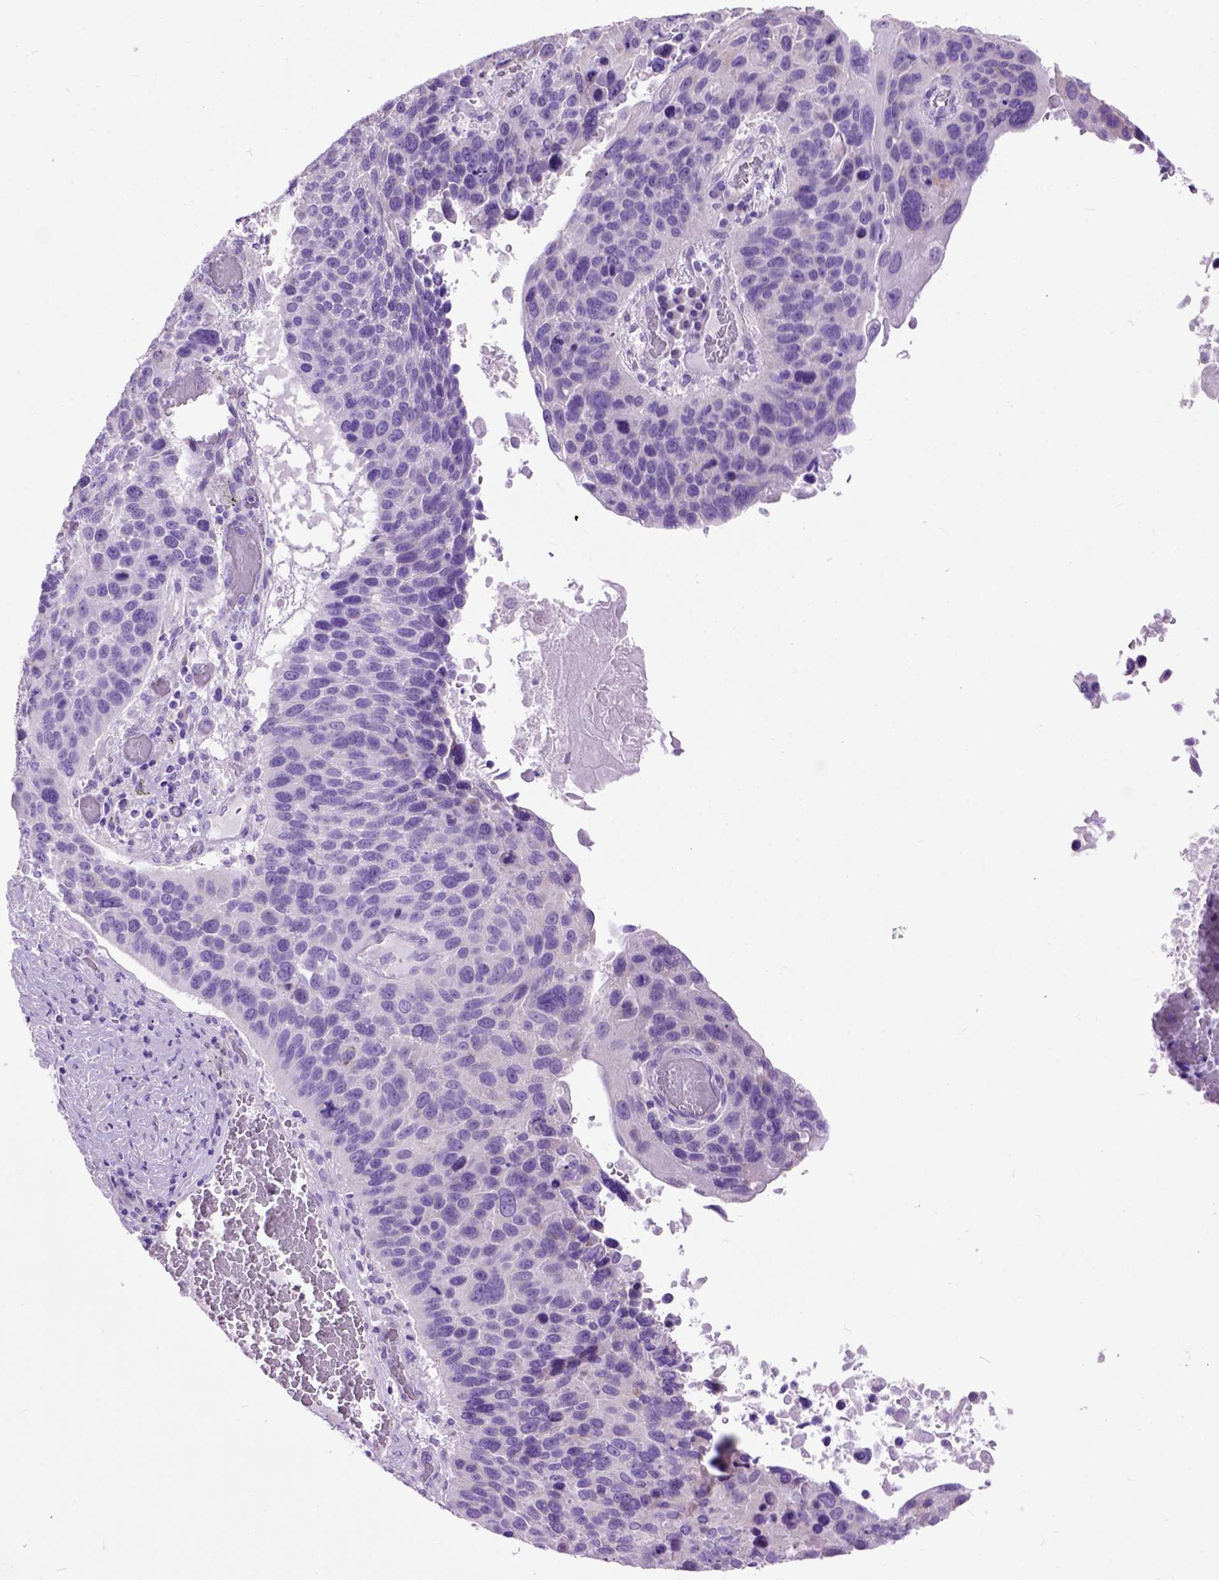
{"staining": {"intensity": "negative", "quantity": "none", "location": "none"}, "tissue": "lung cancer", "cell_type": "Tumor cells", "image_type": "cancer", "snomed": [{"axis": "morphology", "description": "Squamous cell carcinoma, NOS"}, {"axis": "topography", "description": "Lung"}], "caption": "Protein analysis of lung cancer exhibits no significant positivity in tumor cells. Nuclei are stained in blue.", "gene": "MAPT", "patient": {"sex": "male", "age": 68}}